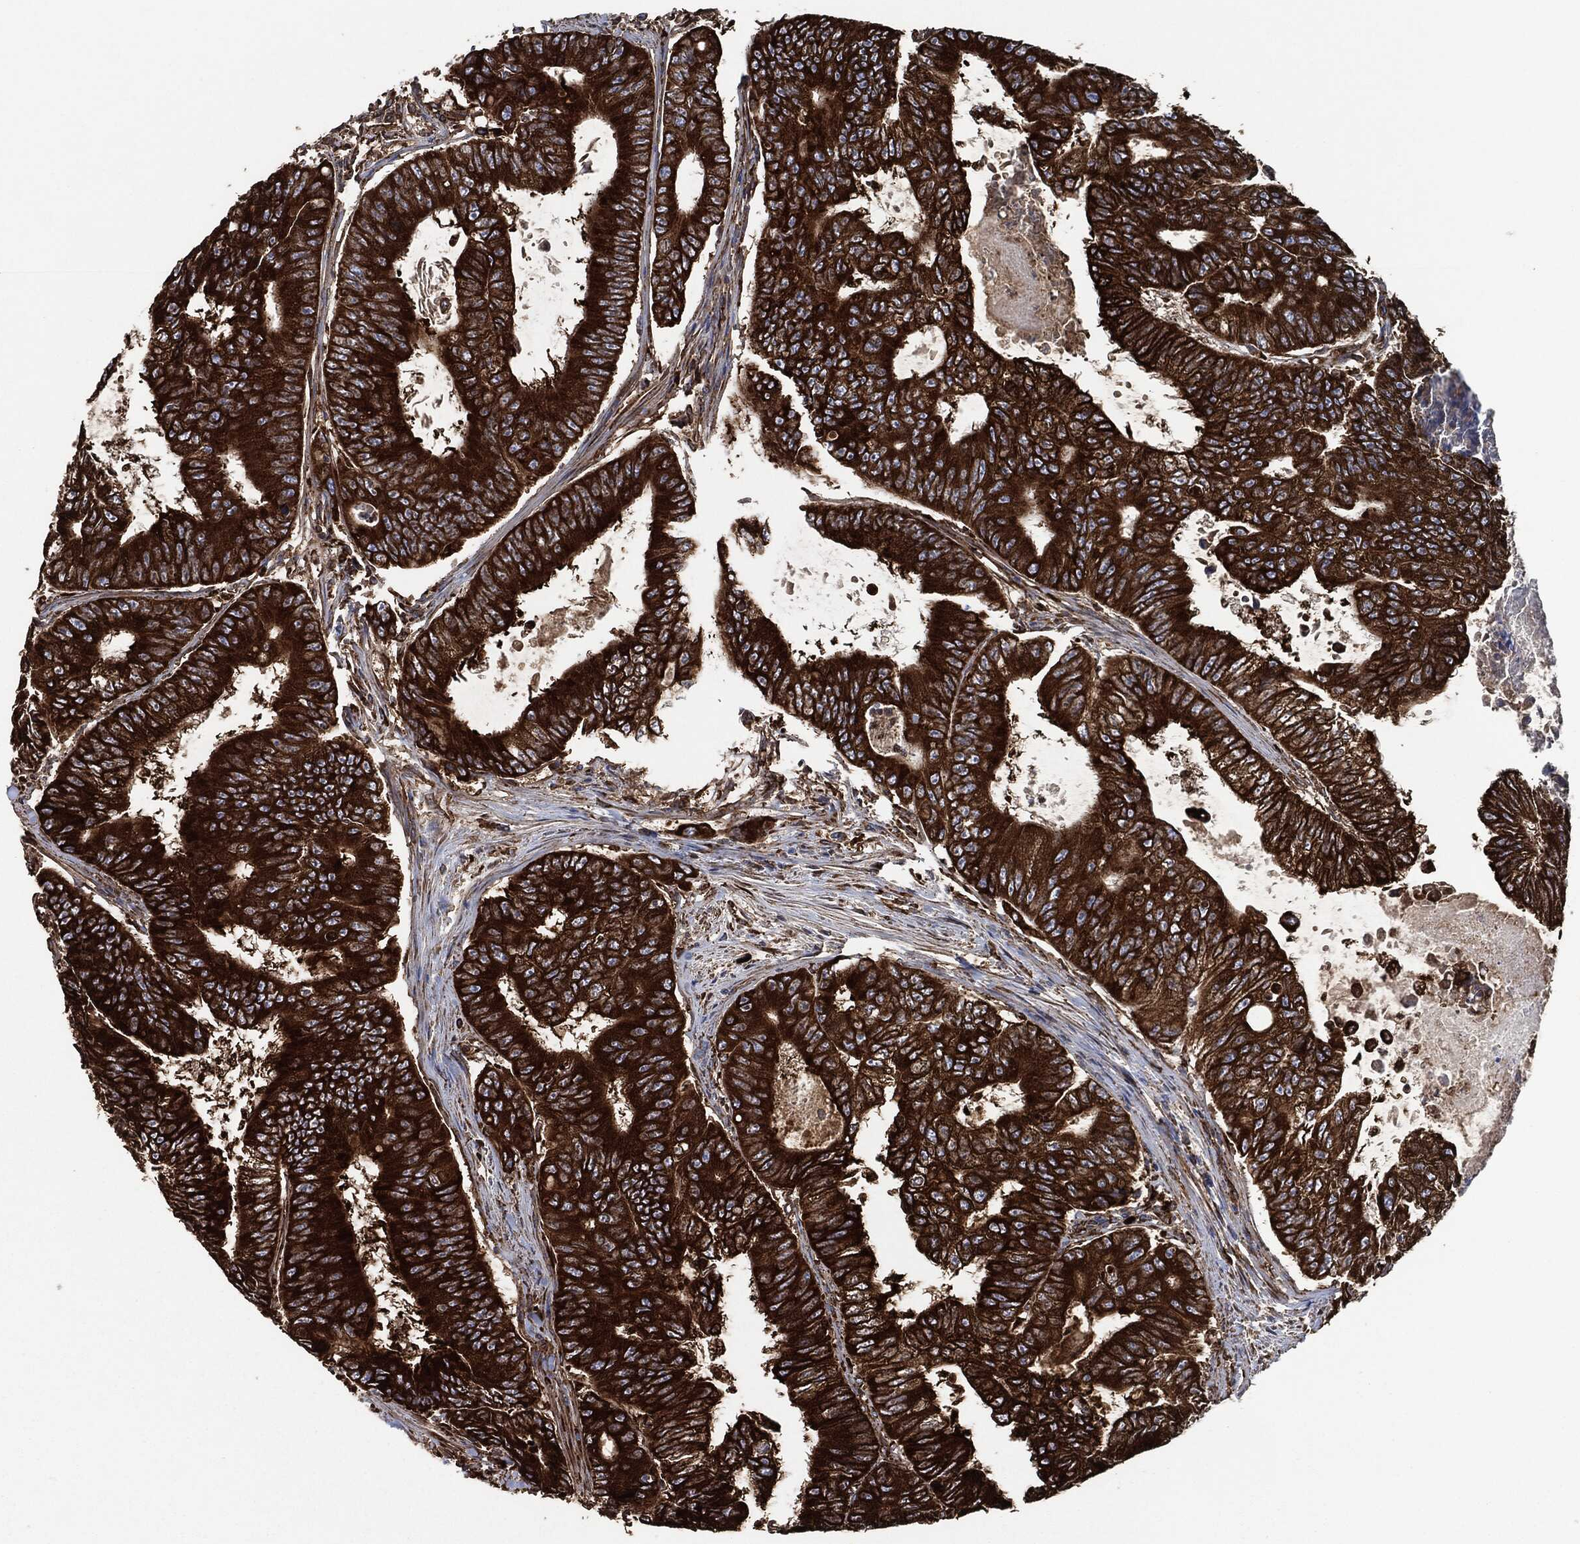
{"staining": {"intensity": "strong", "quantity": ">75%", "location": "cytoplasmic/membranous"}, "tissue": "colorectal cancer", "cell_type": "Tumor cells", "image_type": "cancer", "snomed": [{"axis": "morphology", "description": "Adenocarcinoma, NOS"}, {"axis": "topography", "description": "Colon"}], "caption": "Protein staining demonstrates strong cytoplasmic/membranous staining in approximately >75% of tumor cells in adenocarcinoma (colorectal).", "gene": "AMFR", "patient": {"sex": "female", "age": 48}}